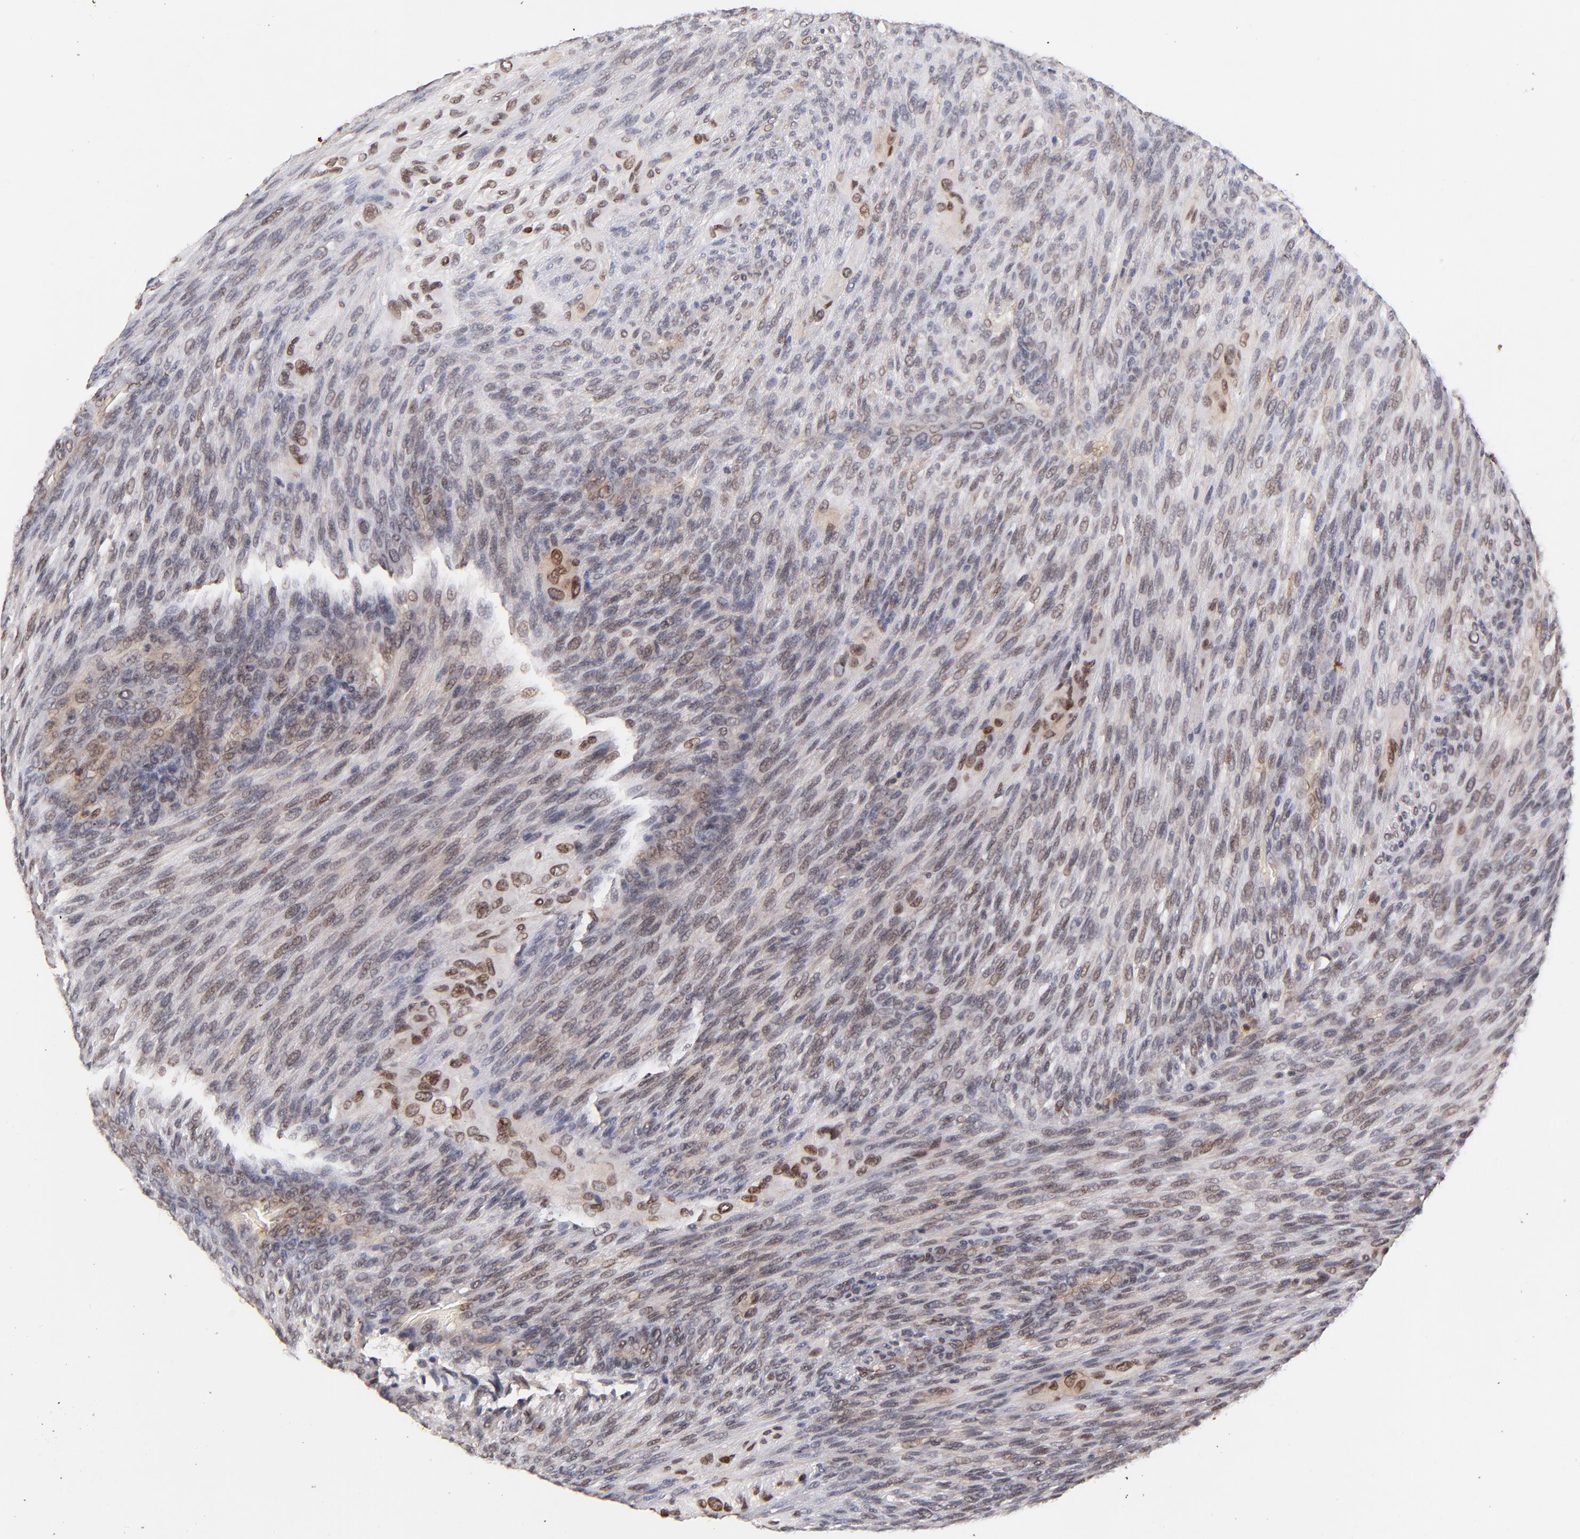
{"staining": {"intensity": "weak", "quantity": "25%-75%", "location": "nuclear"}, "tissue": "glioma", "cell_type": "Tumor cells", "image_type": "cancer", "snomed": [{"axis": "morphology", "description": "Glioma, malignant, High grade"}, {"axis": "topography", "description": "Cerebral cortex"}], "caption": "IHC (DAB) staining of human malignant high-grade glioma exhibits weak nuclear protein expression in about 25%-75% of tumor cells. The staining was performed using DAB, with brown indicating positive protein expression. Nuclei are stained blue with hematoxylin.", "gene": "ZFP92", "patient": {"sex": "female", "age": 55}}